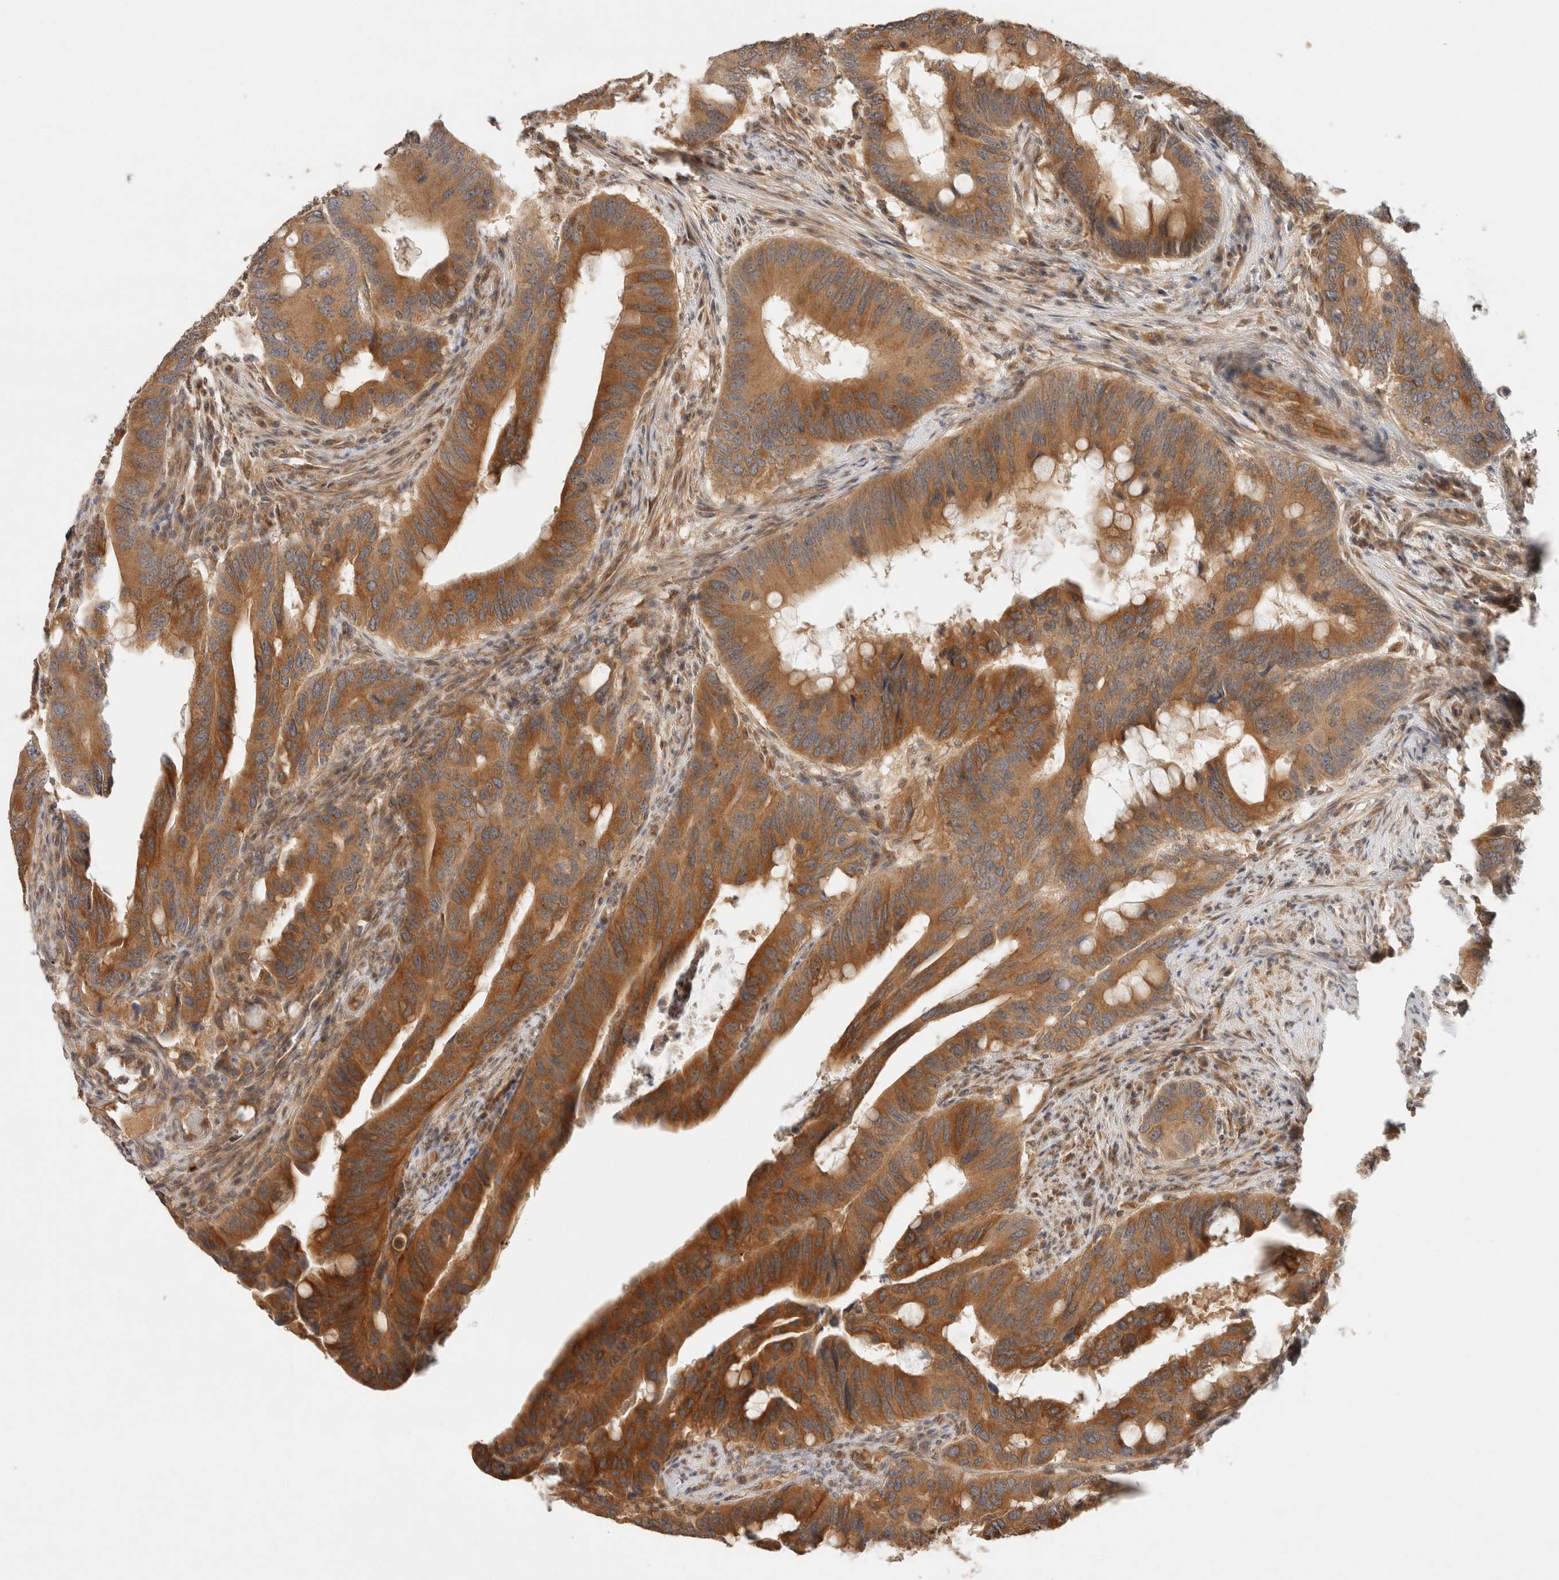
{"staining": {"intensity": "strong", "quantity": ">75%", "location": "cytoplasmic/membranous"}, "tissue": "colorectal cancer", "cell_type": "Tumor cells", "image_type": "cancer", "snomed": [{"axis": "morphology", "description": "Adenocarcinoma, NOS"}, {"axis": "topography", "description": "Colon"}], "caption": "Immunohistochemistry (IHC) image of neoplastic tissue: colorectal cancer stained using immunohistochemistry displays high levels of strong protein expression localized specifically in the cytoplasmic/membranous of tumor cells, appearing as a cytoplasmic/membranous brown color.", "gene": "TACC1", "patient": {"sex": "male", "age": 71}}